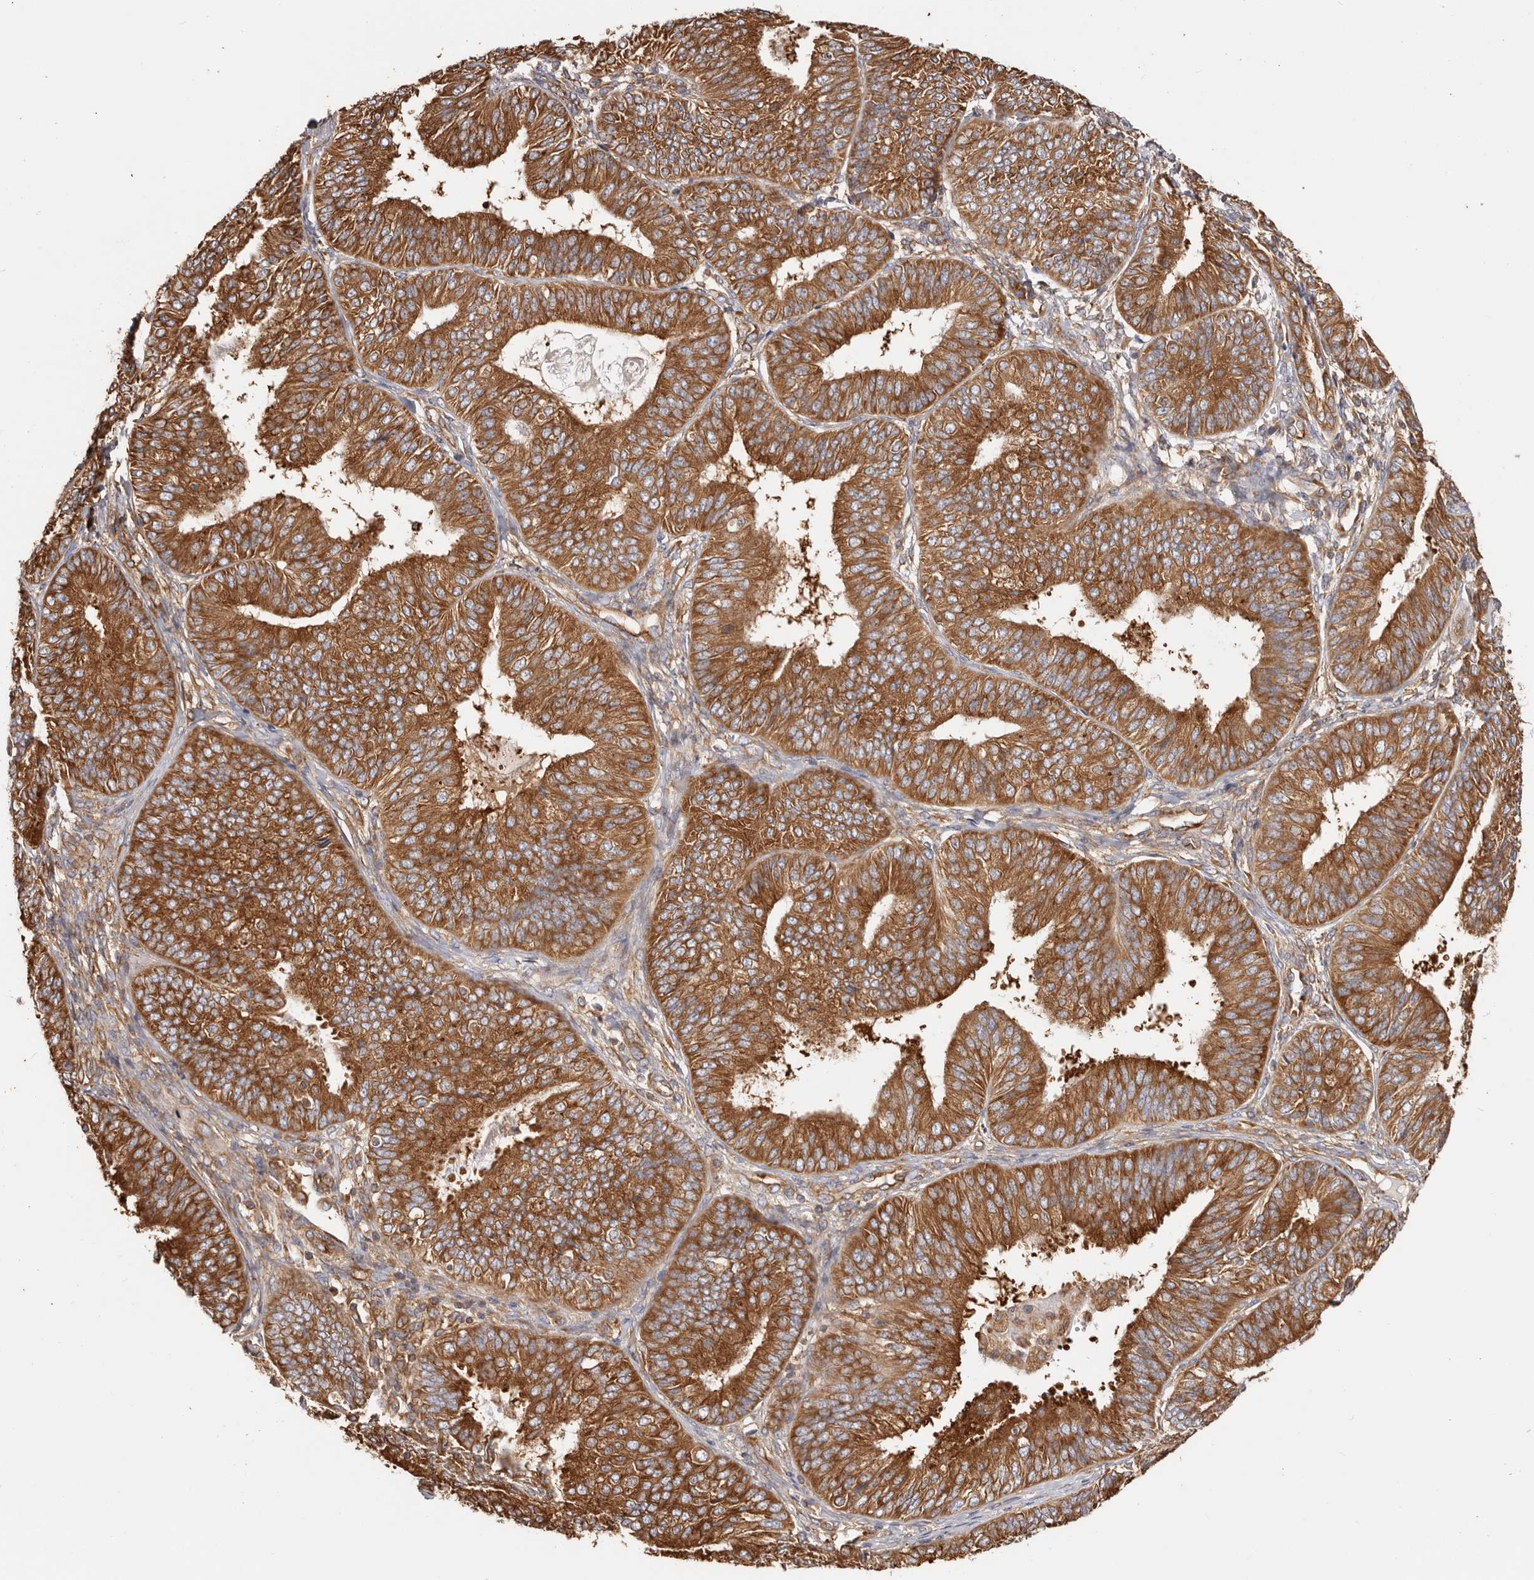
{"staining": {"intensity": "strong", "quantity": ">75%", "location": "cytoplasmic/membranous"}, "tissue": "endometrial cancer", "cell_type": "Tumor cells", "image_type": "cancer", "snomed": [{"axis": "morphology", "description": "Adenocarcinoma, NOS"}, {"axis": "topography", "description": "Endometrium"}], "caption": "DAB immunohistochemical staining of human endometrial cancer displays strong cytoplasmic/membranous protein staining in about >75% of tumor cells. (brown staining indicates protein expression, while blue staining denotes nuclei).", "gene": "EPRS1", "patient": {"sex": "female", "age": 58}}